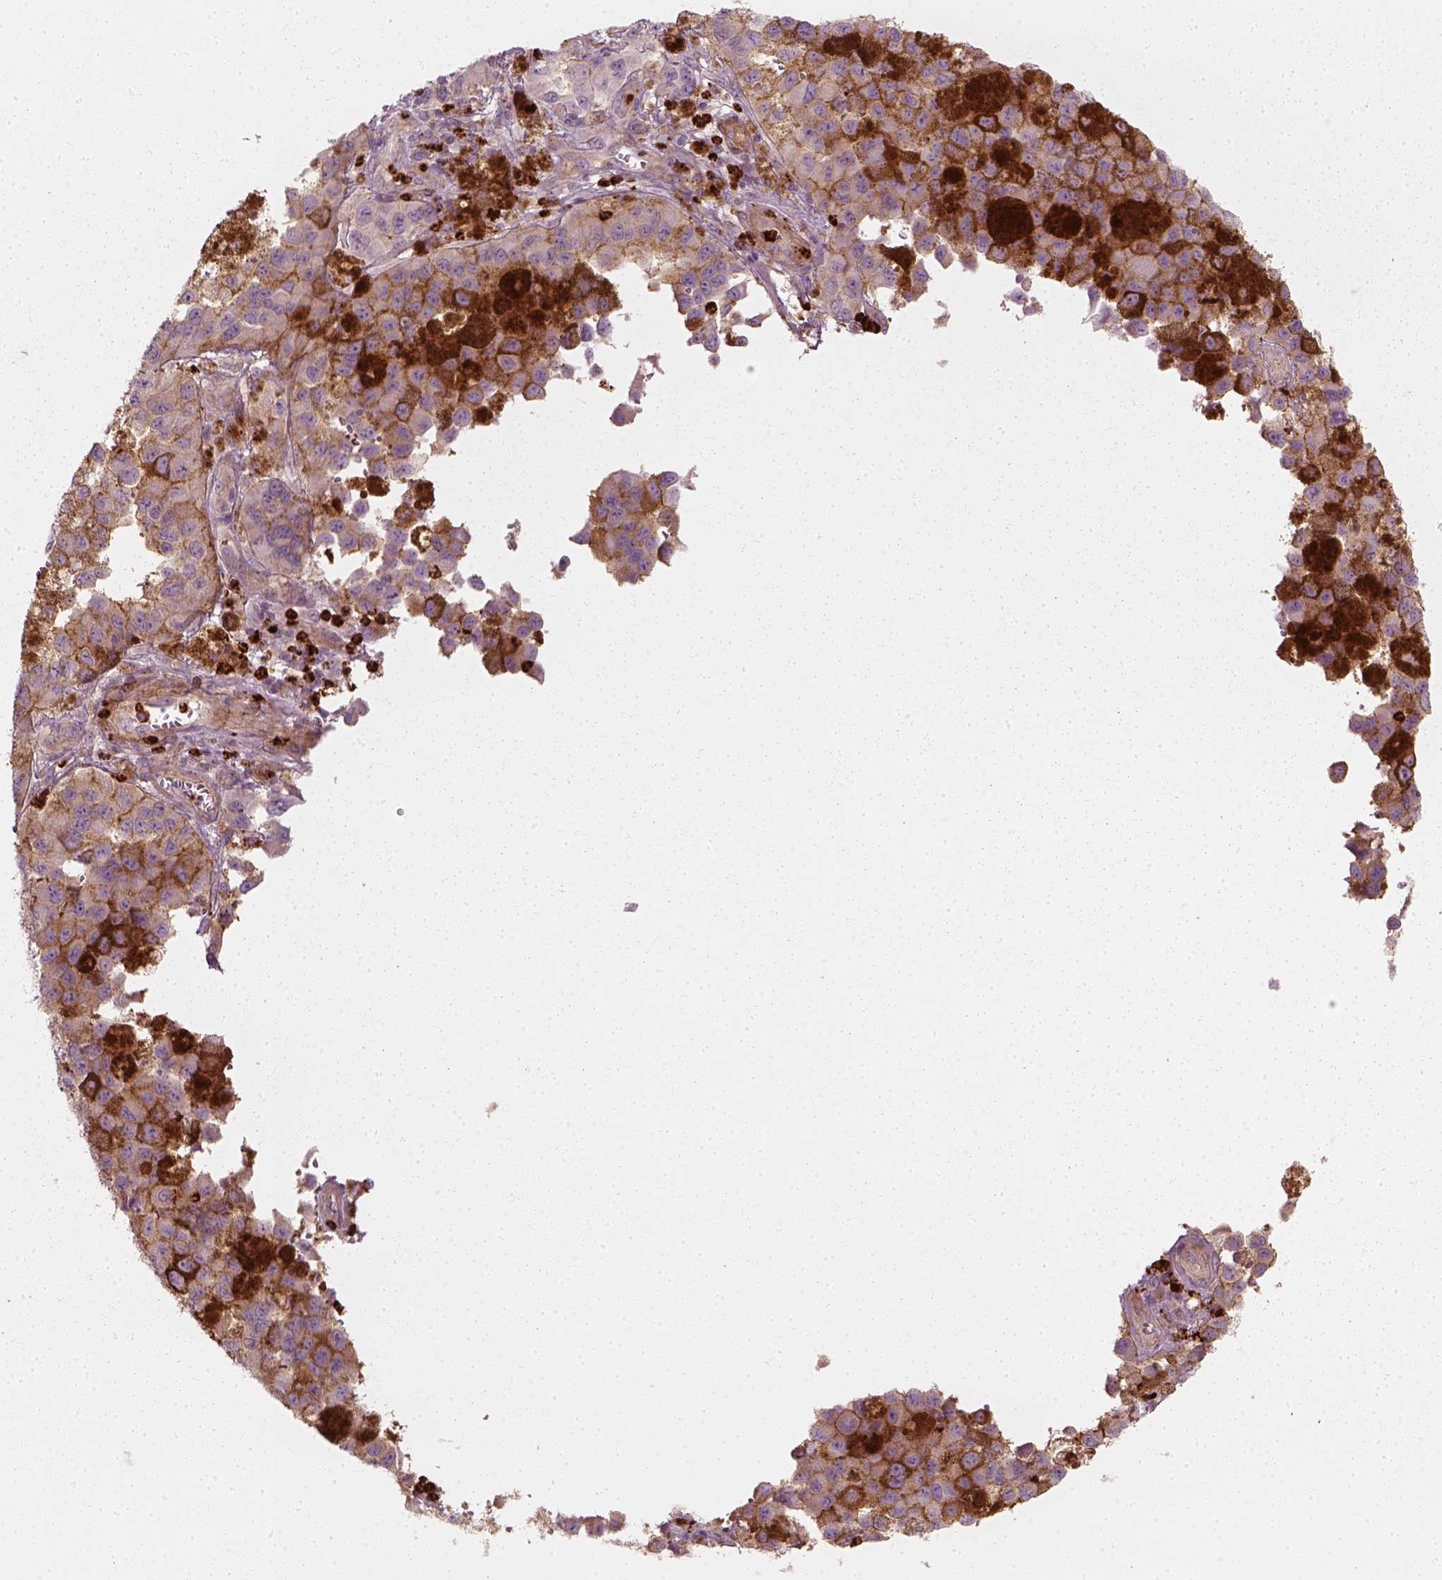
{"staining": {"intensity": "weak", "quantity": "<25%", "location": "cytoplasmic/membranous"}, "tissue": "melanoma", "cell_type": "Tumor cells", "image_type": "cancer", "snomed": [{"axis": "morphology", "description": "Malignant melanoma, NOS"}, {"axis": "topography", "description": "Skin"}], "caption": "Micrograph shows no significant protein positivity in tumor cells of melanoma.", "gene": "NPTN", "patient": {"sex": "female", "age": 58}}